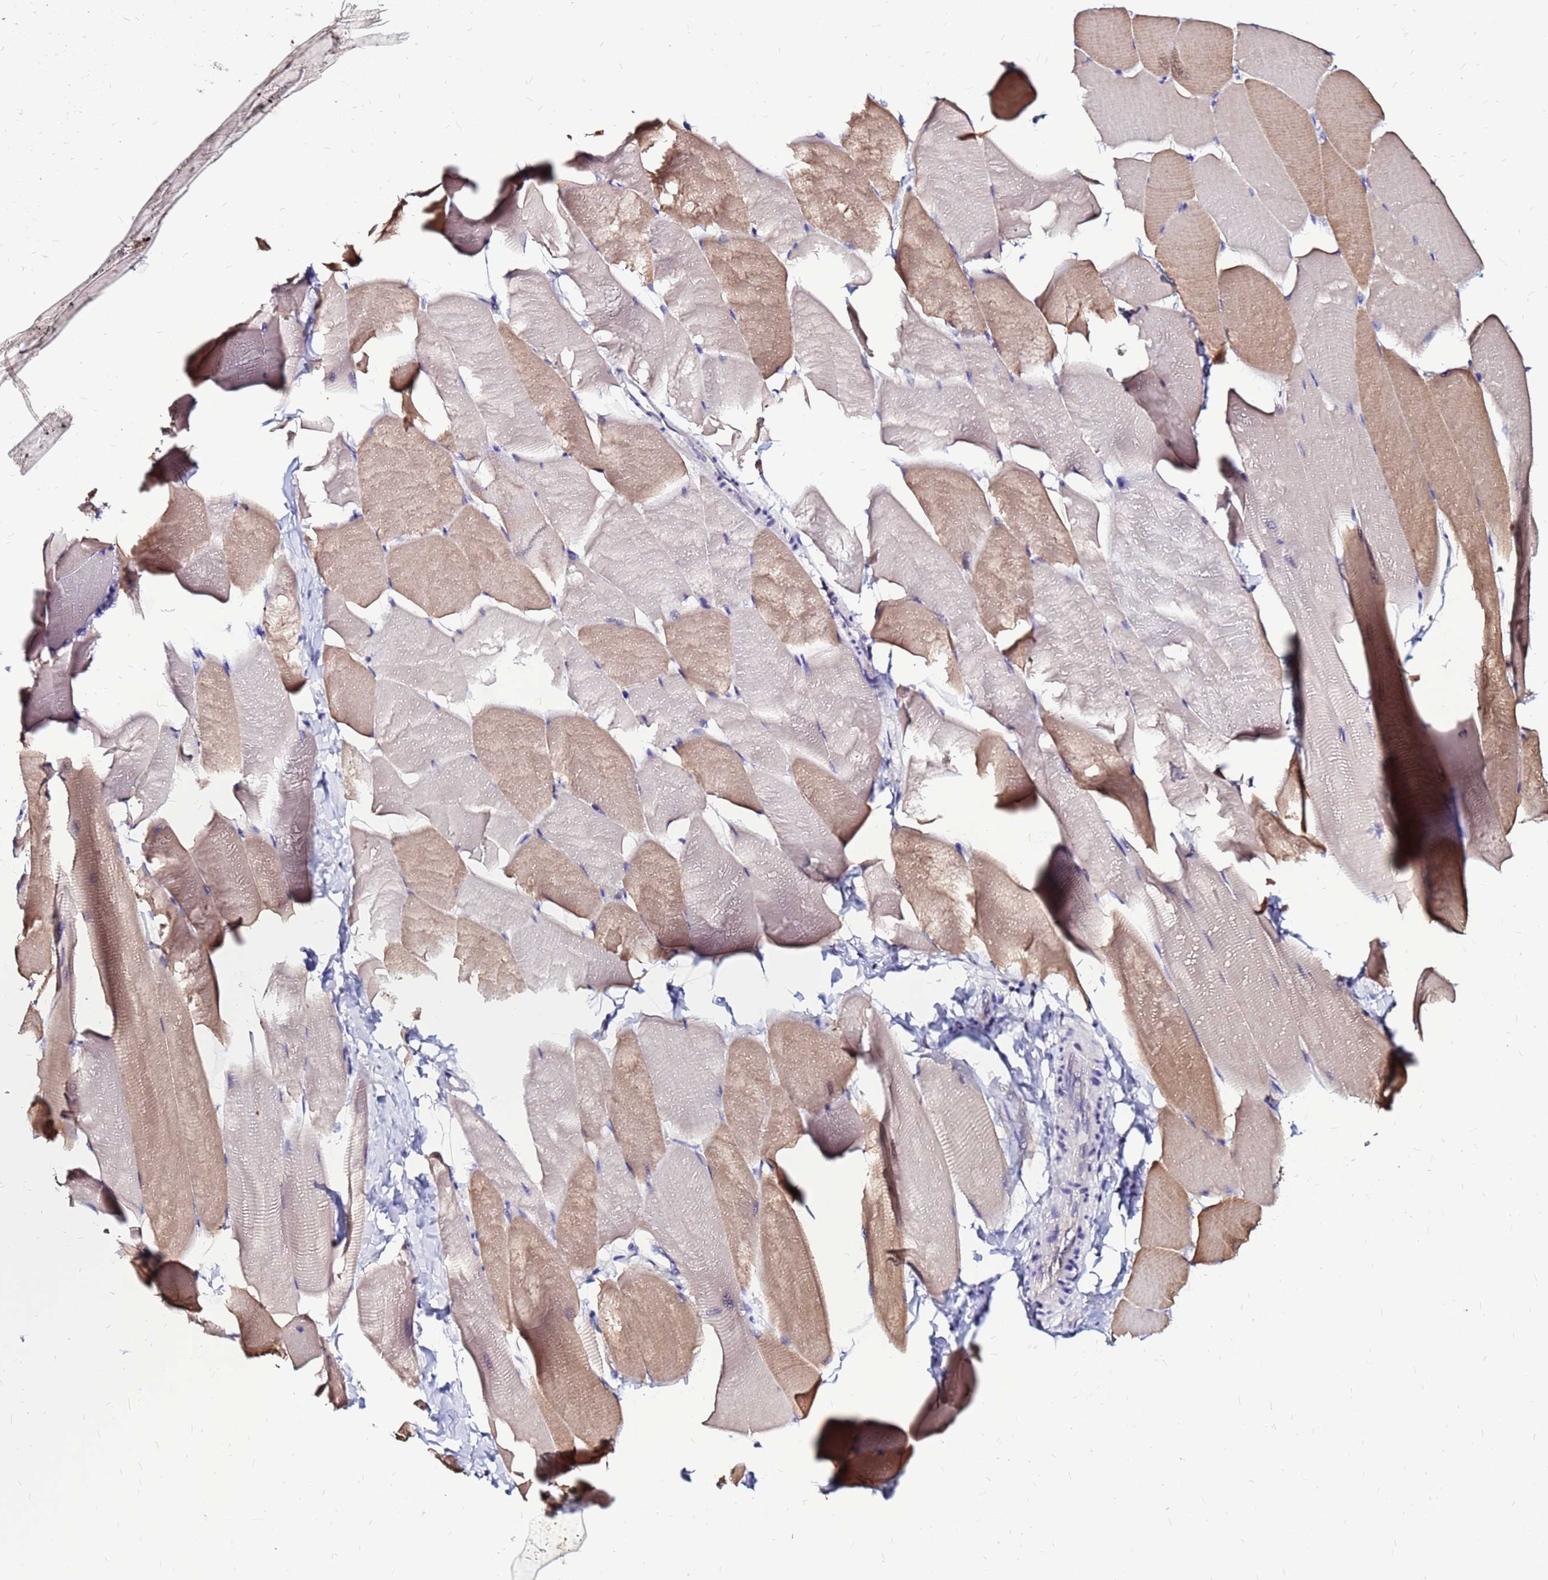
{"staining": {"intensity": "weak", "quantity": ">75%", "location": "cytoplasmic/membranous"}, "tissue": "skeletal muscle", "cell_type": "Myocytes", "image_type": "normal", "snomed": [{"axis": "morphology", "description": "Normal tissue, NOS"}, {"axis": "topography", "description": "Skeletal muscle"}], "caption": "Immunohistochemistry (IHC) (DAB (3,3'-diaminobenzidine)) staining of normal skeletal muscle shows weak cytoplasmic/membranous protein expression in about >75% of myocytes. (DAB IHC with brightfield microscopy, high magnification).", "gene": "ARHGEF35", "patient": {"sex": "male", "age": 25}}